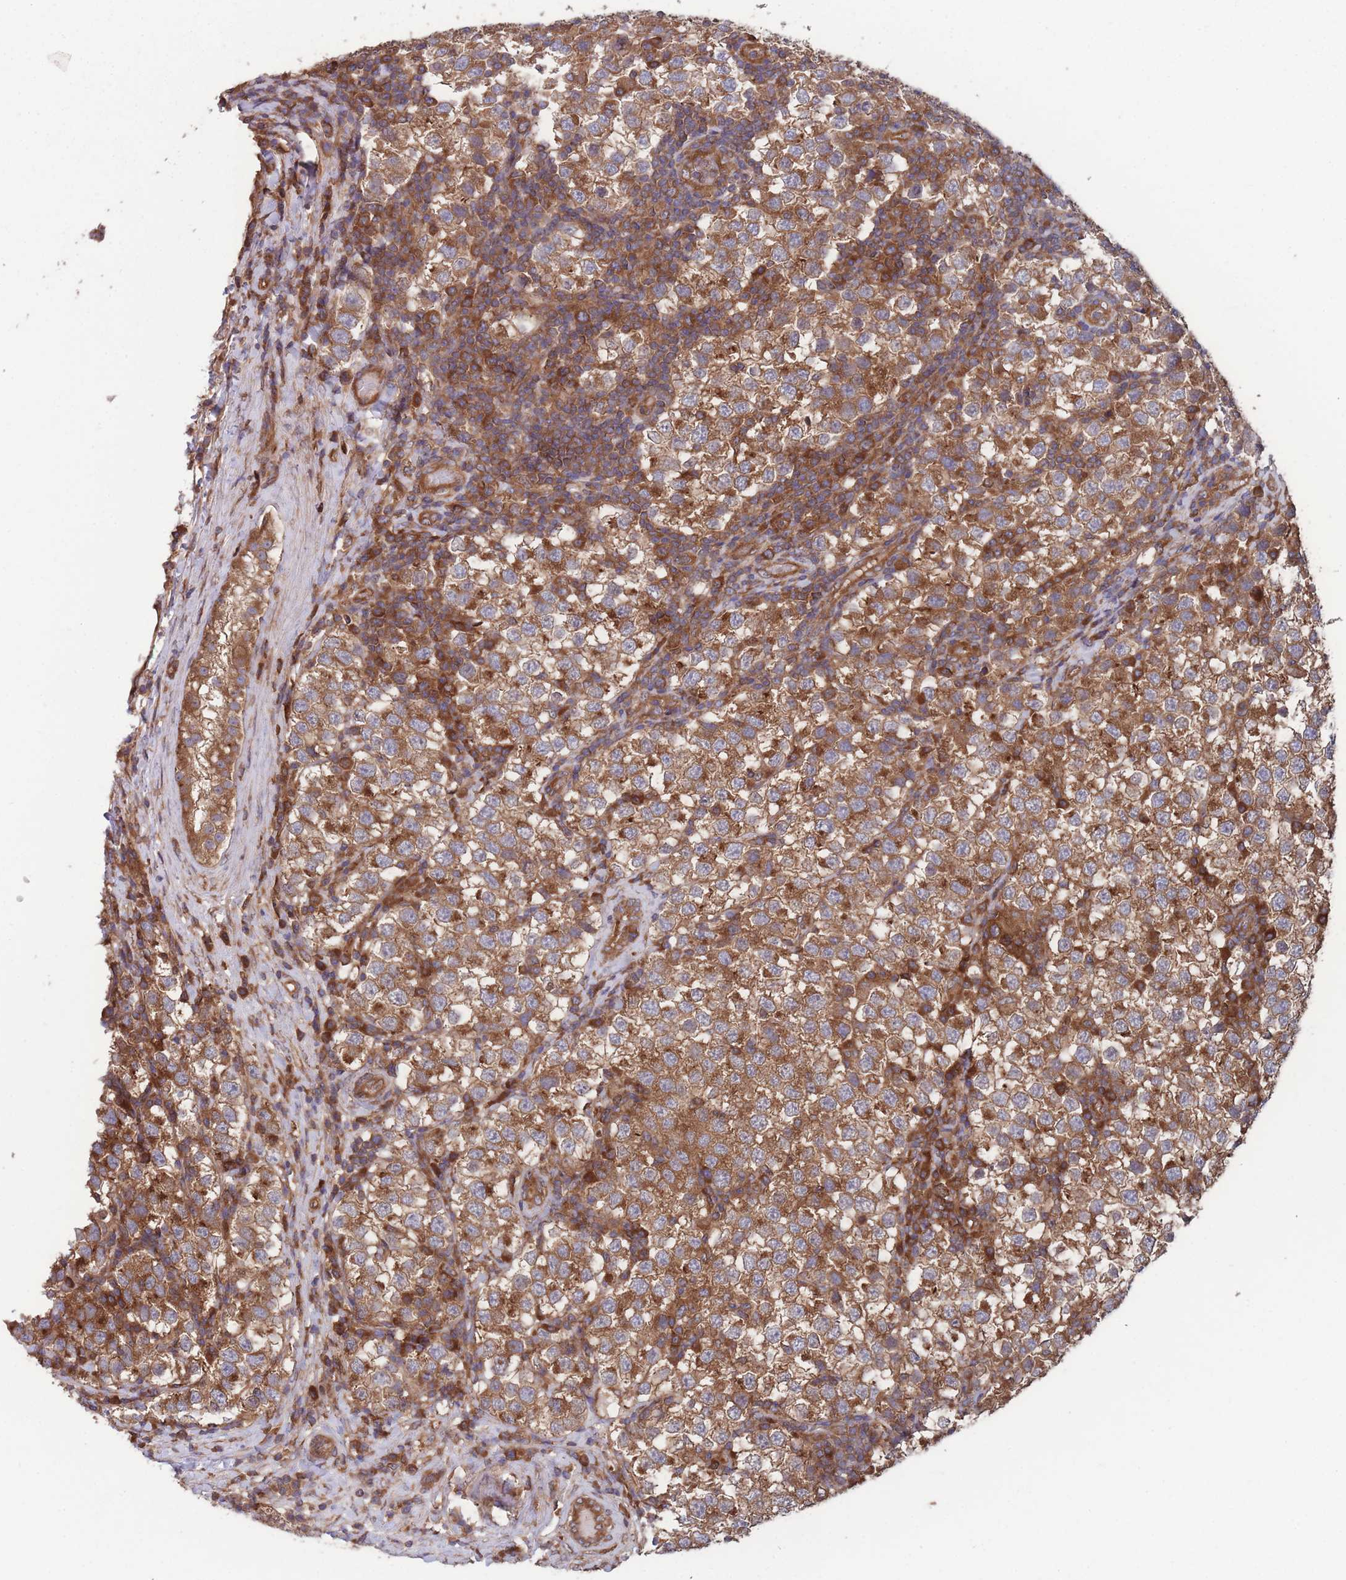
{"staining": {"intensity": "moderate", "quantity": ">75%", "location": "cytoplasmic/membranous"}, "tissue": "testis cancer", "cell_type": "Tumor cells", "image_type": "cancer", "snomed": [{"axis": "morphology", "description": "Seminoma, NOS"}, {"axis": "topography", "description": "Testis"}], "caption": "Approximately >75% of tumor cells in human testis cancer (seminoma) display moderate cytoplasmic/membranous protein expression as visualized by brown immunohistochemical staining.", "gene": "ZPR1", "patient": {"sex": "male", "age": 34}}